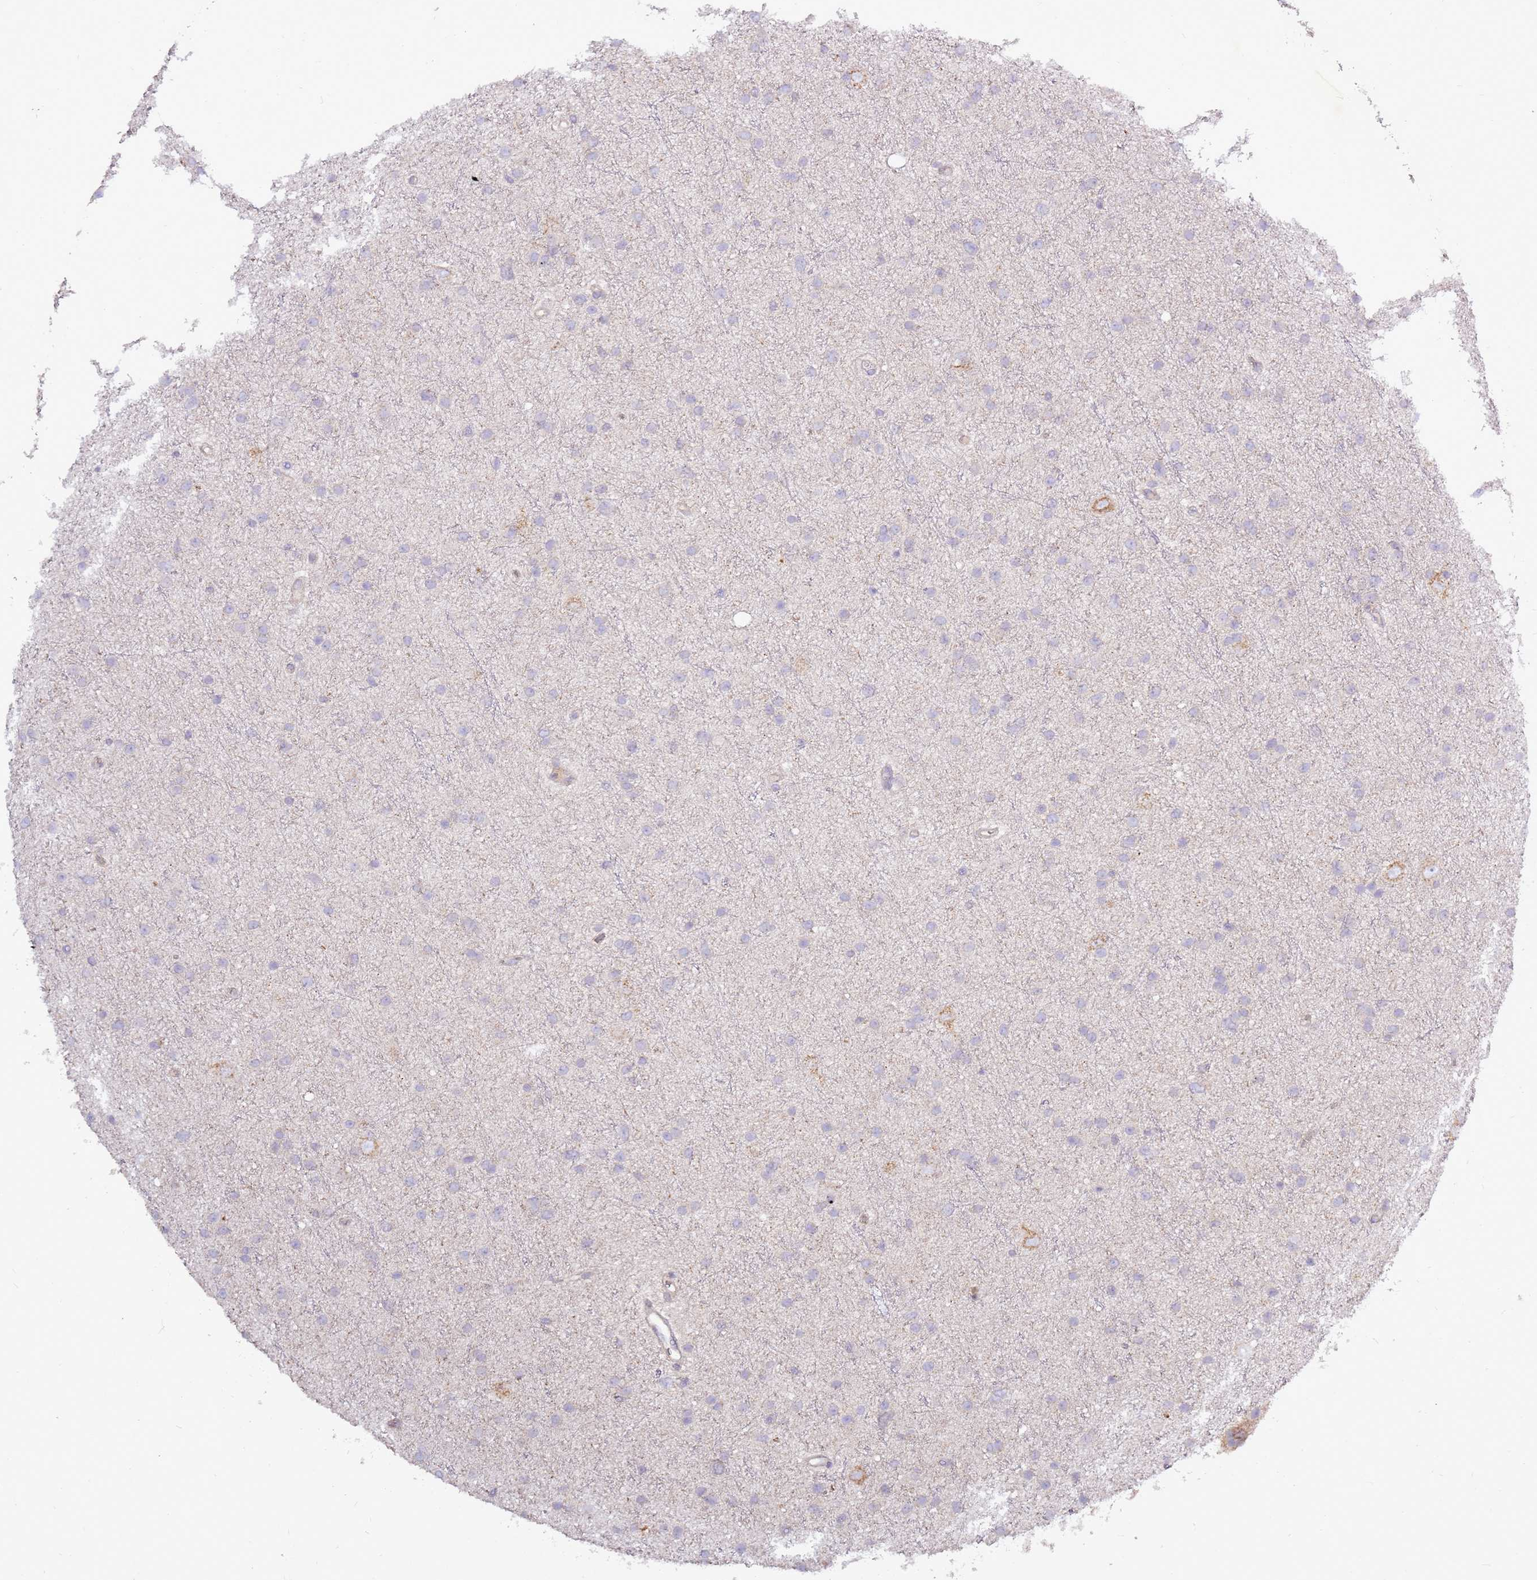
{"staining": {"intensity": "negative", "quantity": "none", "location": "none"}, "tissue": "glioma", "cell_type": "Tumor cells", "image_type": "cancer", "snomed": [{"axis": "morphology", "description": "Glioma, malignant, Low grade"}, {"axis": "topography", "description": "Cerebral cortex"}], "caption": "An immunohistochemistry (IHC) image of glioma is shown. There is no staining in tumor cells of glioma.", "gene": "EVA1B", "patient": {"sex": "female", "age": 39}}